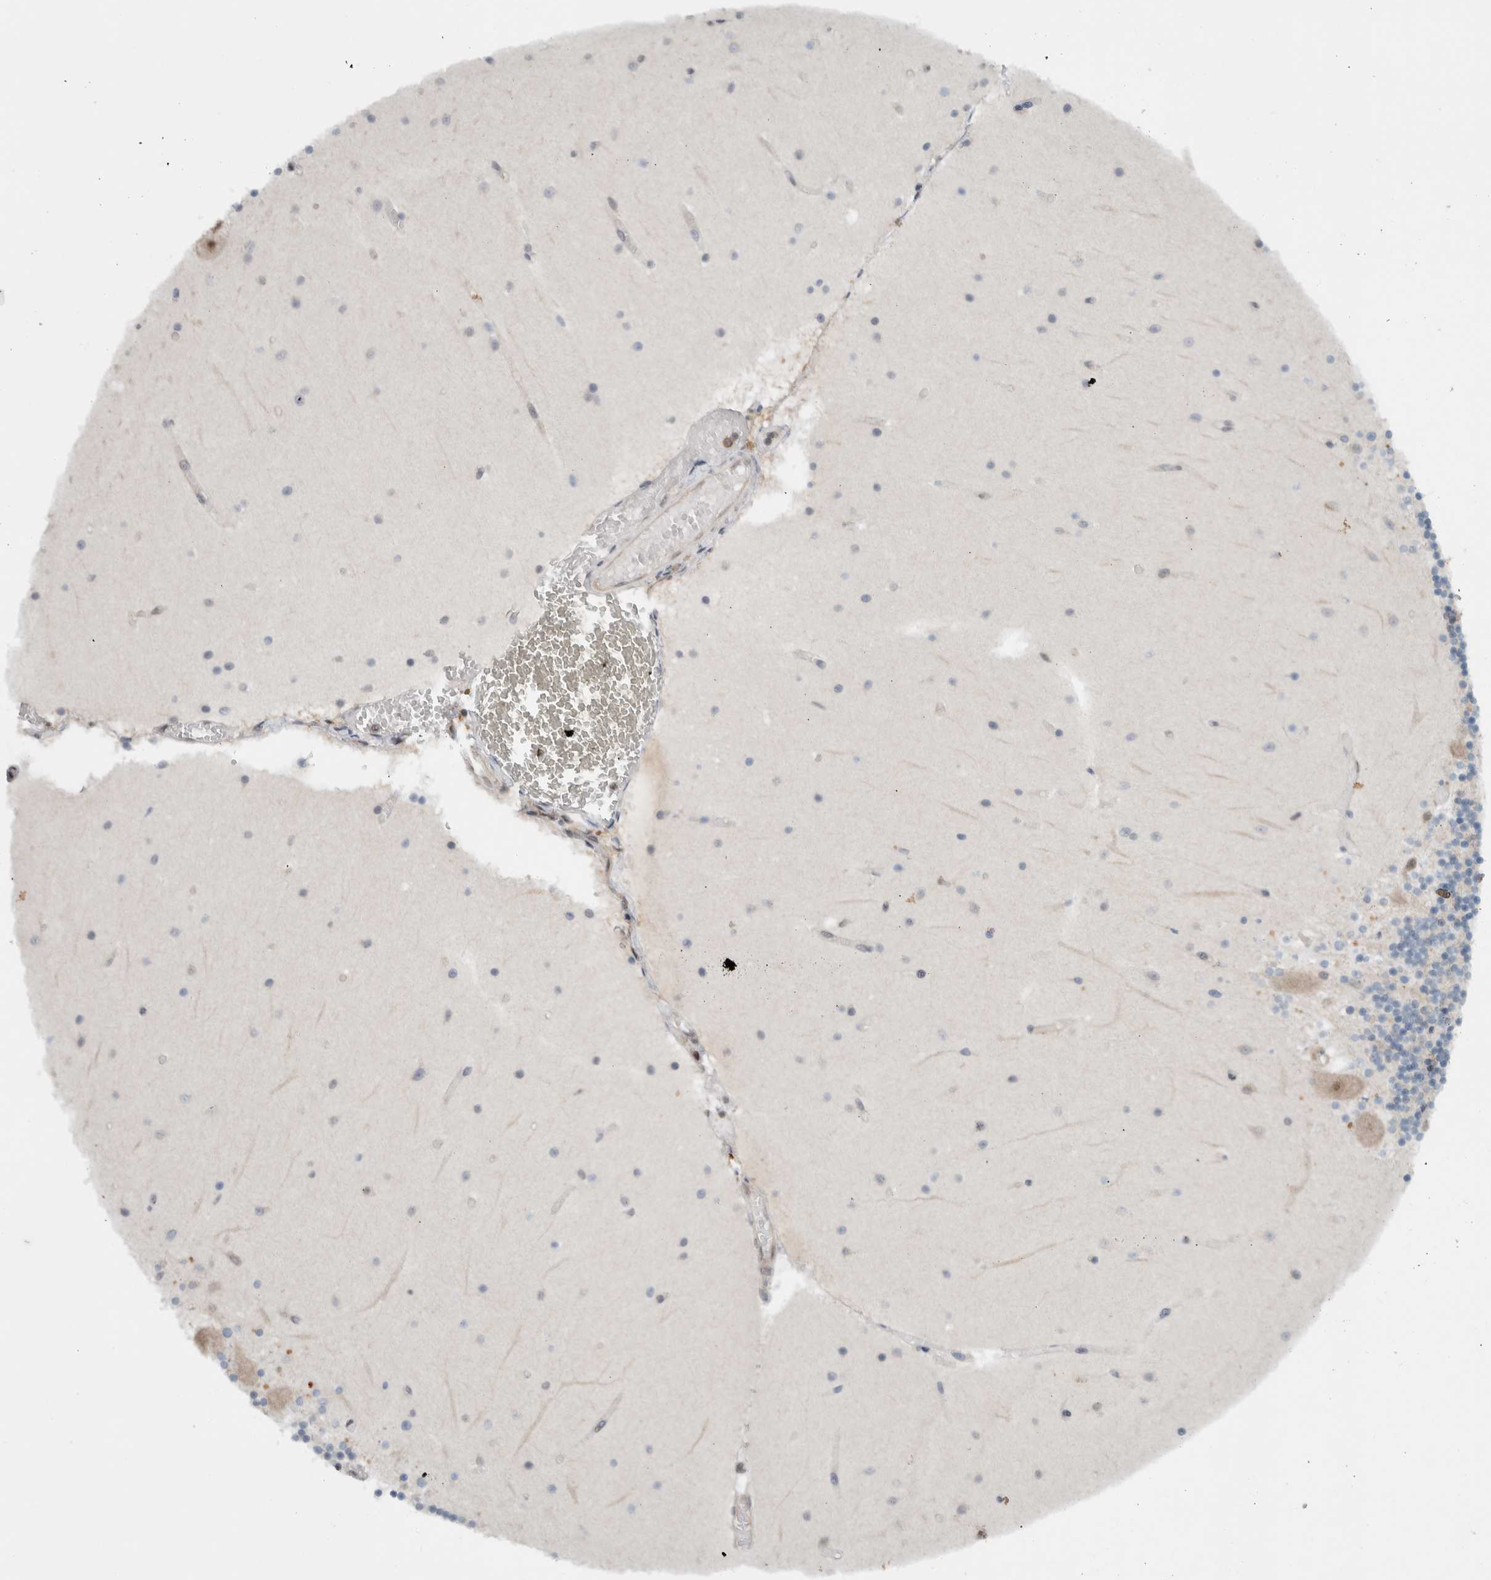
{"staining": {"intensity": "weak", "quantity": "<25%", "location": "cytoplasmic/membranous"}, "tissue": "cerebellum", "cell_type": "Cells in granular layer", "image_type": "normal", "snomed": [{"axis": "morphology", "description": "Normal tissue, NOS"}, {"axis": "topography", "description": "Cerebellum"}], "caption": "This is a micrograph of immunohistochemistry (IHC) staining of benign cerebellum, which shows no staining in cells in granular layer.", "gene": "CCDC43", "patient": {"sex": "female", "age": 28}}